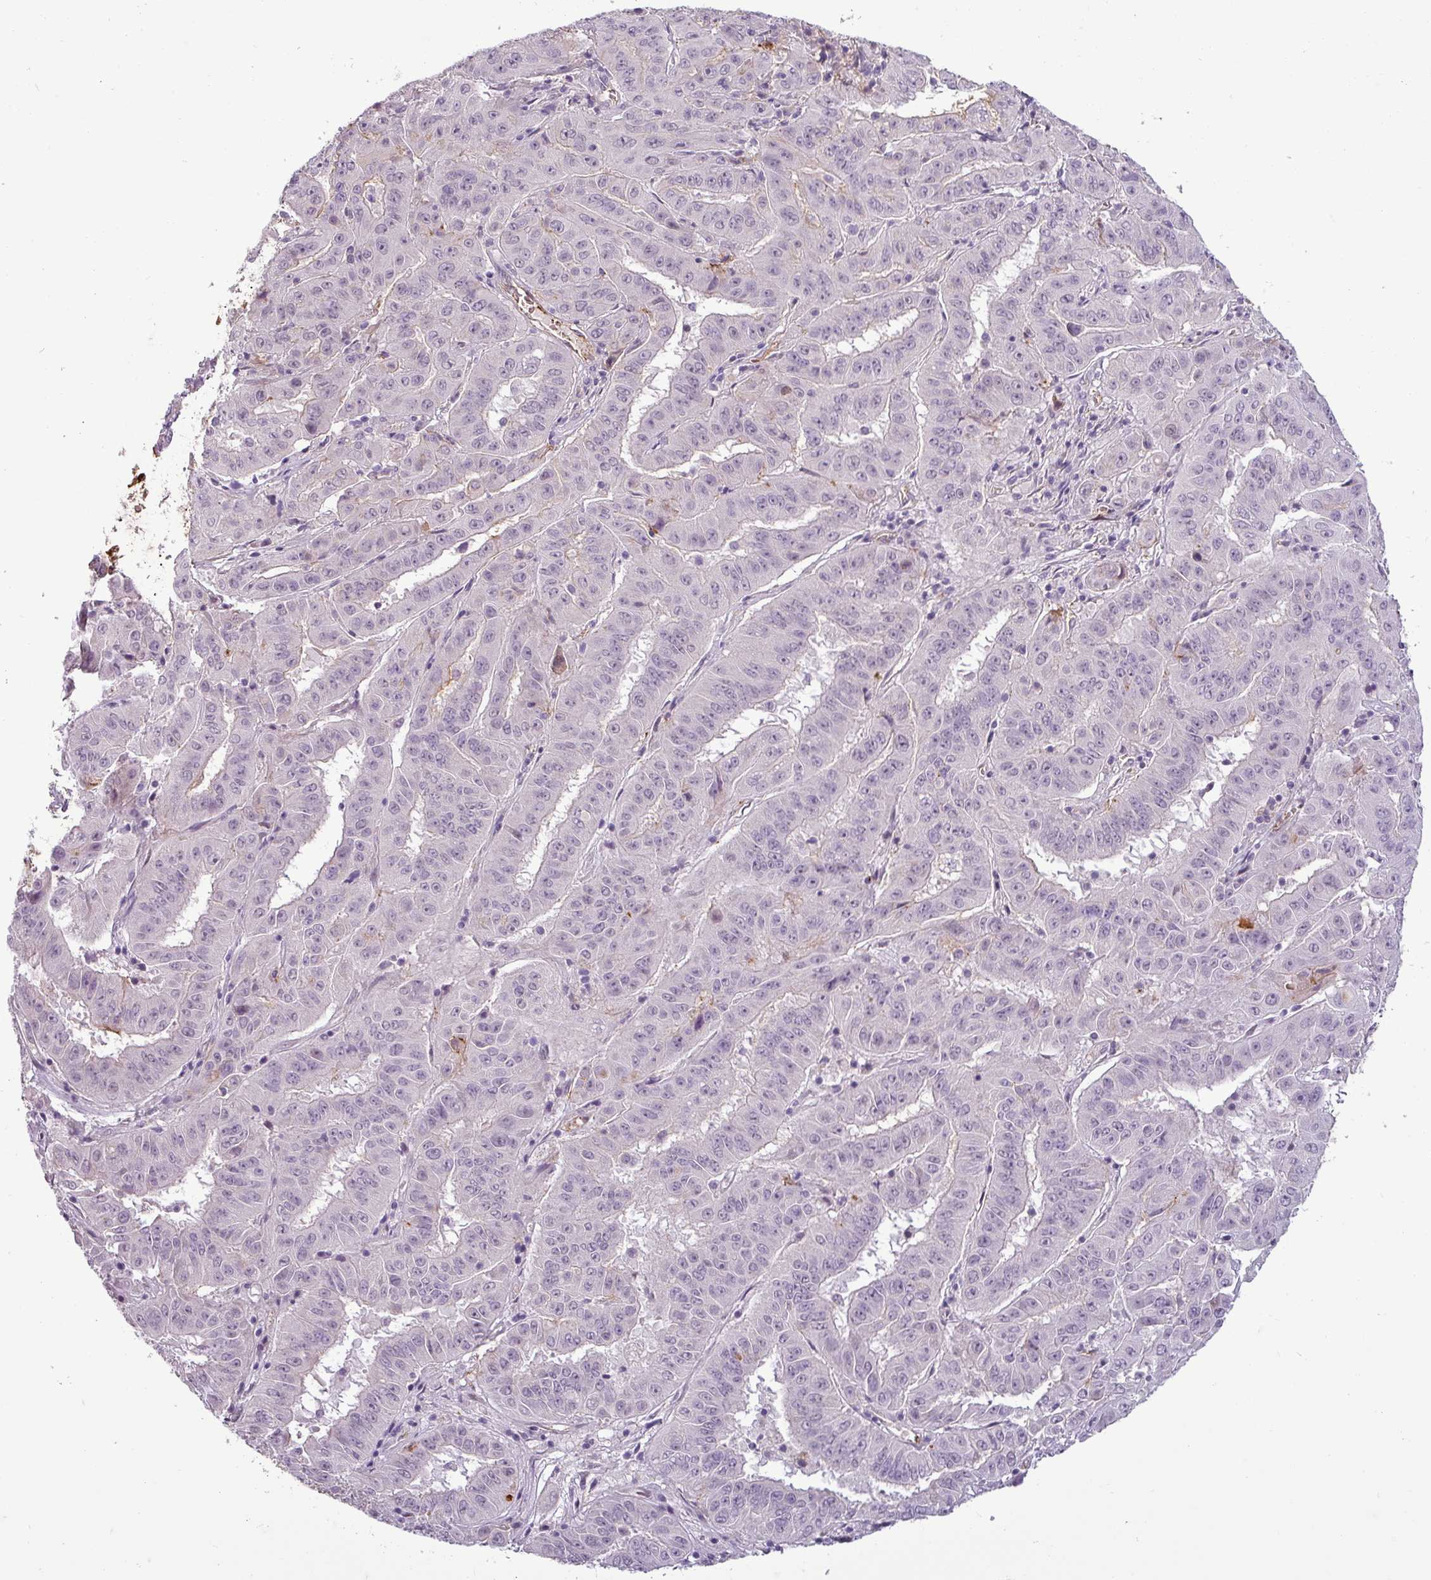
{"staining": {"intensity": "negative", "quantity": "none", "location": "none"}, "tissue": "pancreatic cancer", "cell_type": "Tumor cells", "image_type": "cancer", "snomed": [{"axis": "morphology", "description": "Adenocarcinoma, NOS"}, {"axis": "topography", "description": "Pancreas"}], "caption": "IHC image of neoplastic tissue: human pancreatic cancer stained with DAB exhibits no significant protein staining in tumor cells.", "gene": "APOC1", "patient": {"sex": "male", "age": 63}}